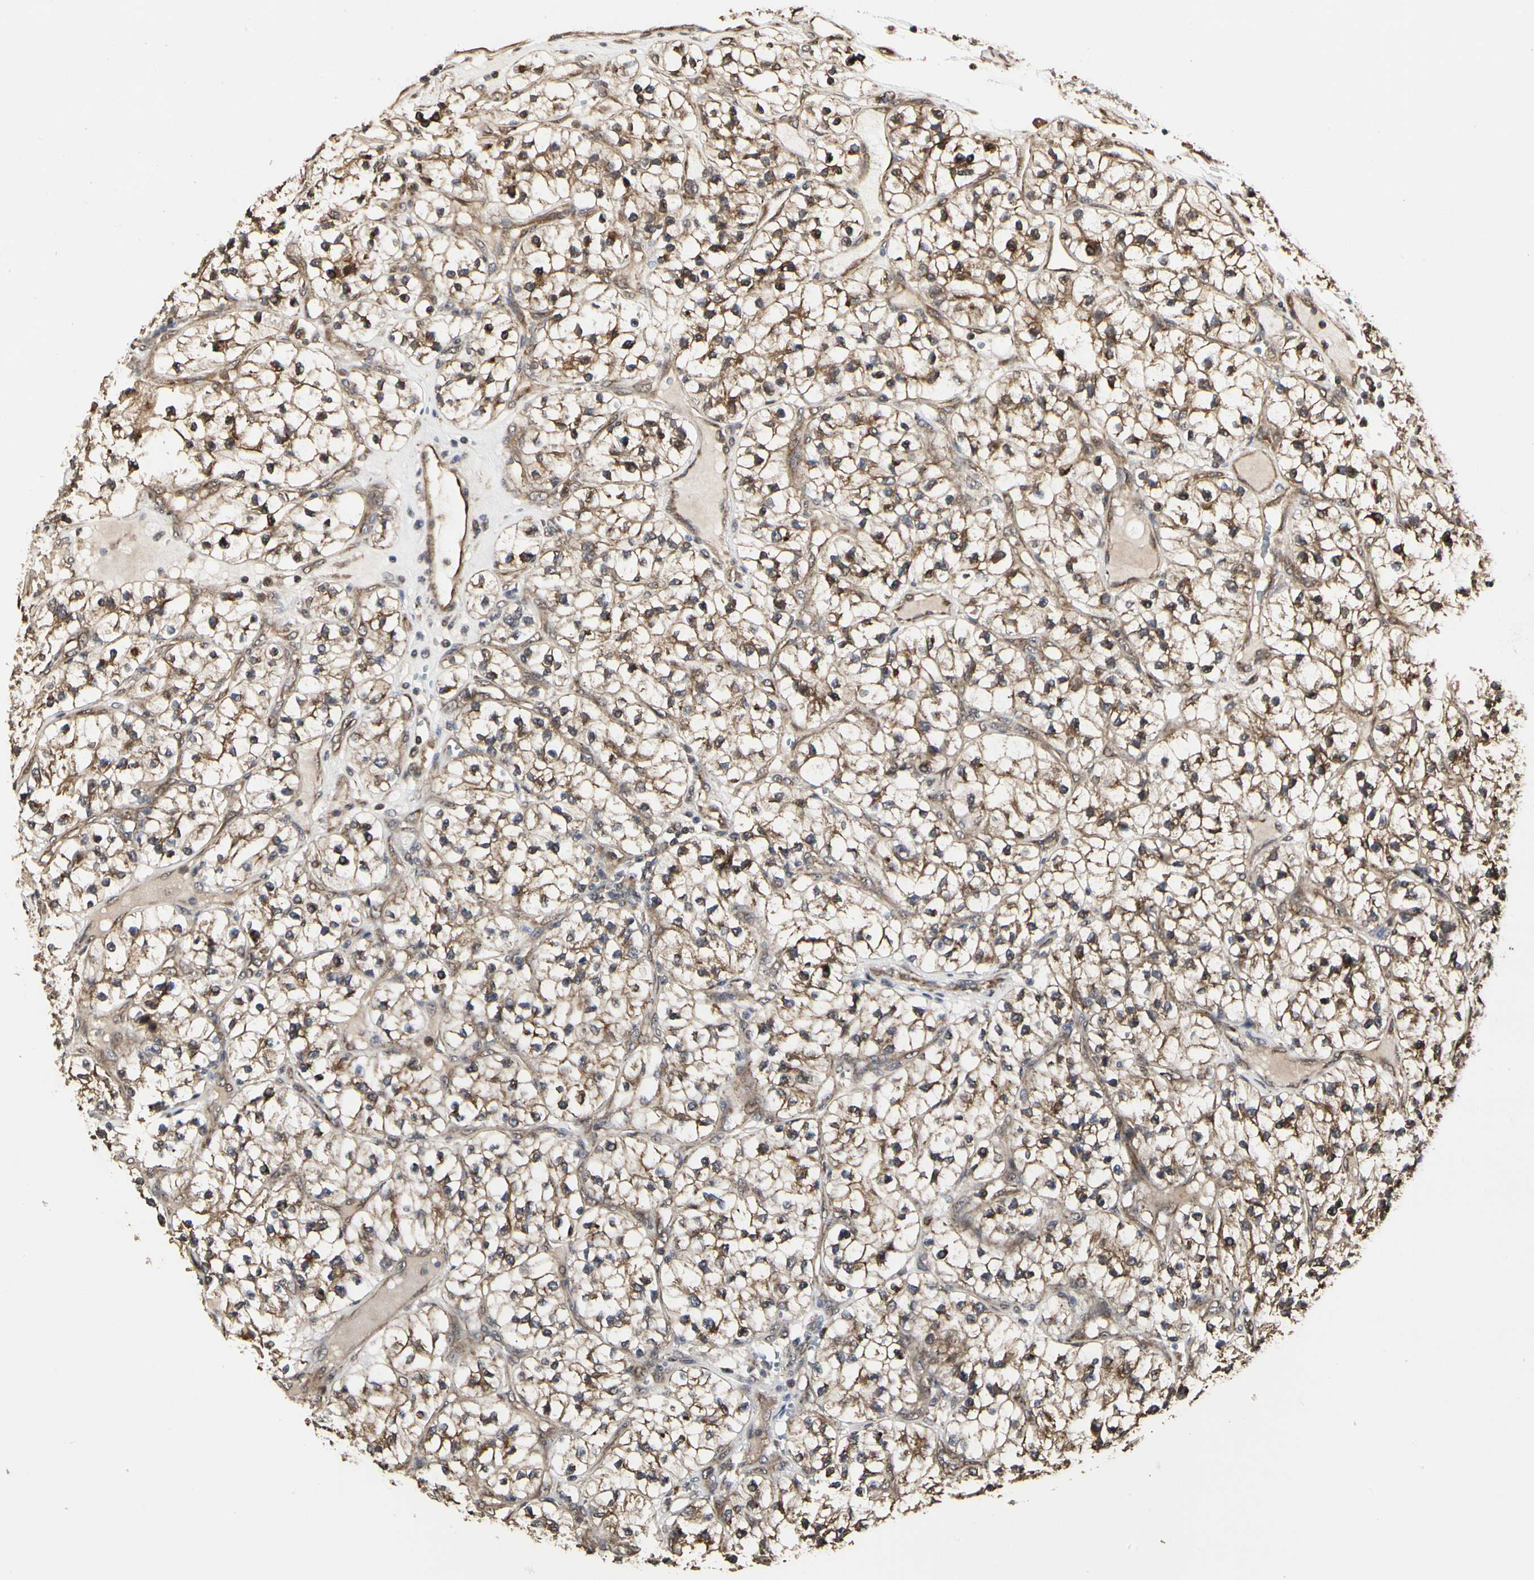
{"staining": {"intensity": "moderate", "quantity": ">75%", "location": "cytoplasmic/membranous"}, "tissue": "renal cancer", "cell_type": "Tumor cells", "image_type": "cancer", "snomed": [{"axis": "morphology", "description": "Adenocarcinoma, NOS"}, {"axis": "topography", "description": "Kidney"}], "caption": "There is medium levels of moderate cytoplasmic/membranous expression in tumor cells of renal cancer (adenocarcinoma), as demonstrated by immunohistochemical staining (brown color).", "gene": "TAOK1", "patient": {"sex": "female", "age": 57}}